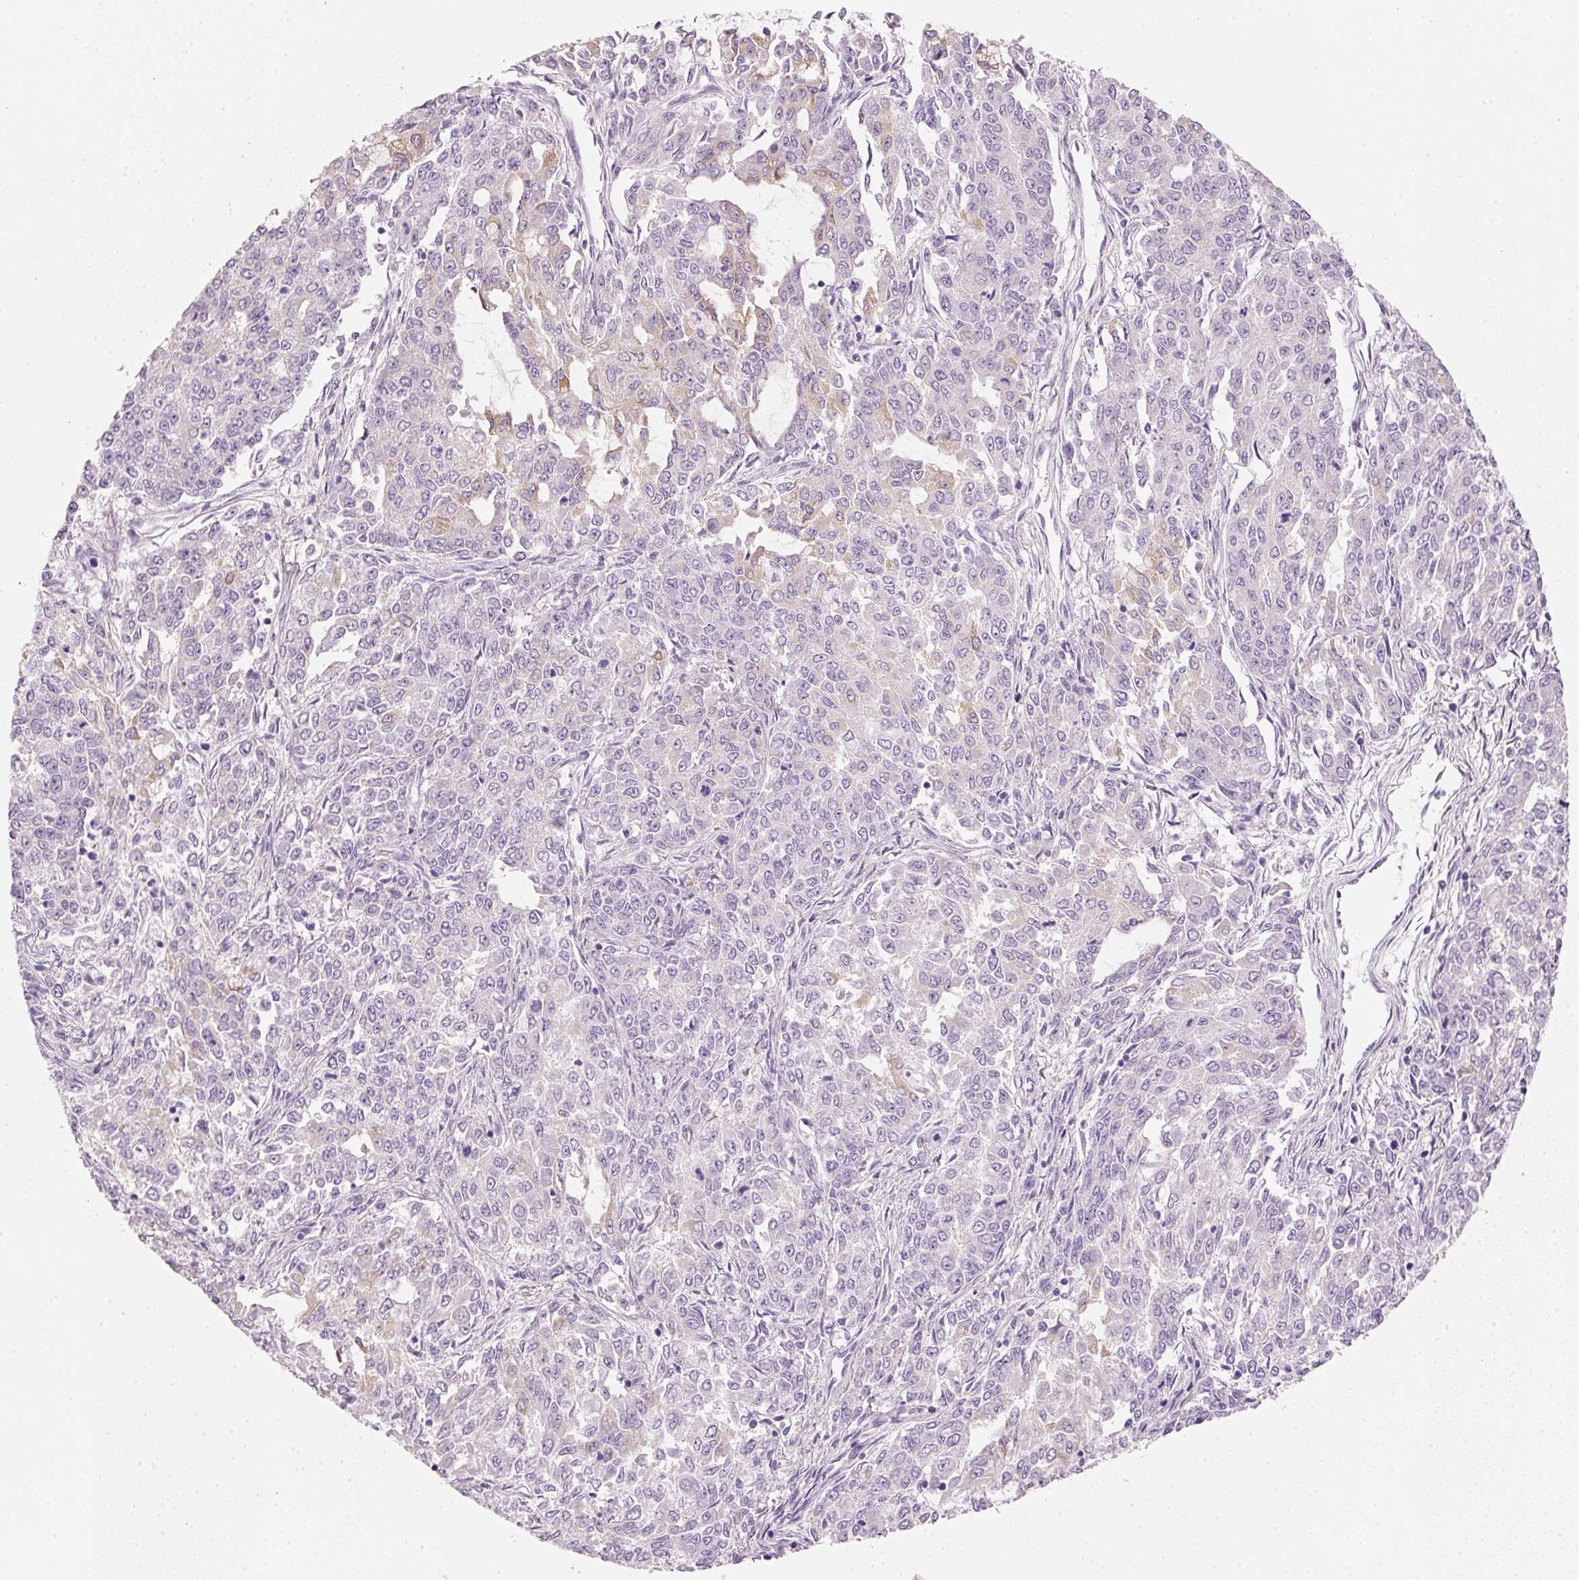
{"staining": {"intensity": "negative", "quantity": "none", "location": "none"}, "tissue": "endometrial cancer", "cell_type": "Tumor cells", "image_type": "cancer", "snomed": [{"axis": "morphology", "description": "Adenocarcinoma, NOS"}, {"axis": "topography", "description": "Endometrium"}], "caption": "An immunohistochemistry (IHC) histopathology image of adenocarcinoma (endometrial) is shown. There is no staining in tumor cells of adenocarcinoma (endometrial).", "gene": "PDXDC1", "patient": {"sex": "female", "age": 50}}